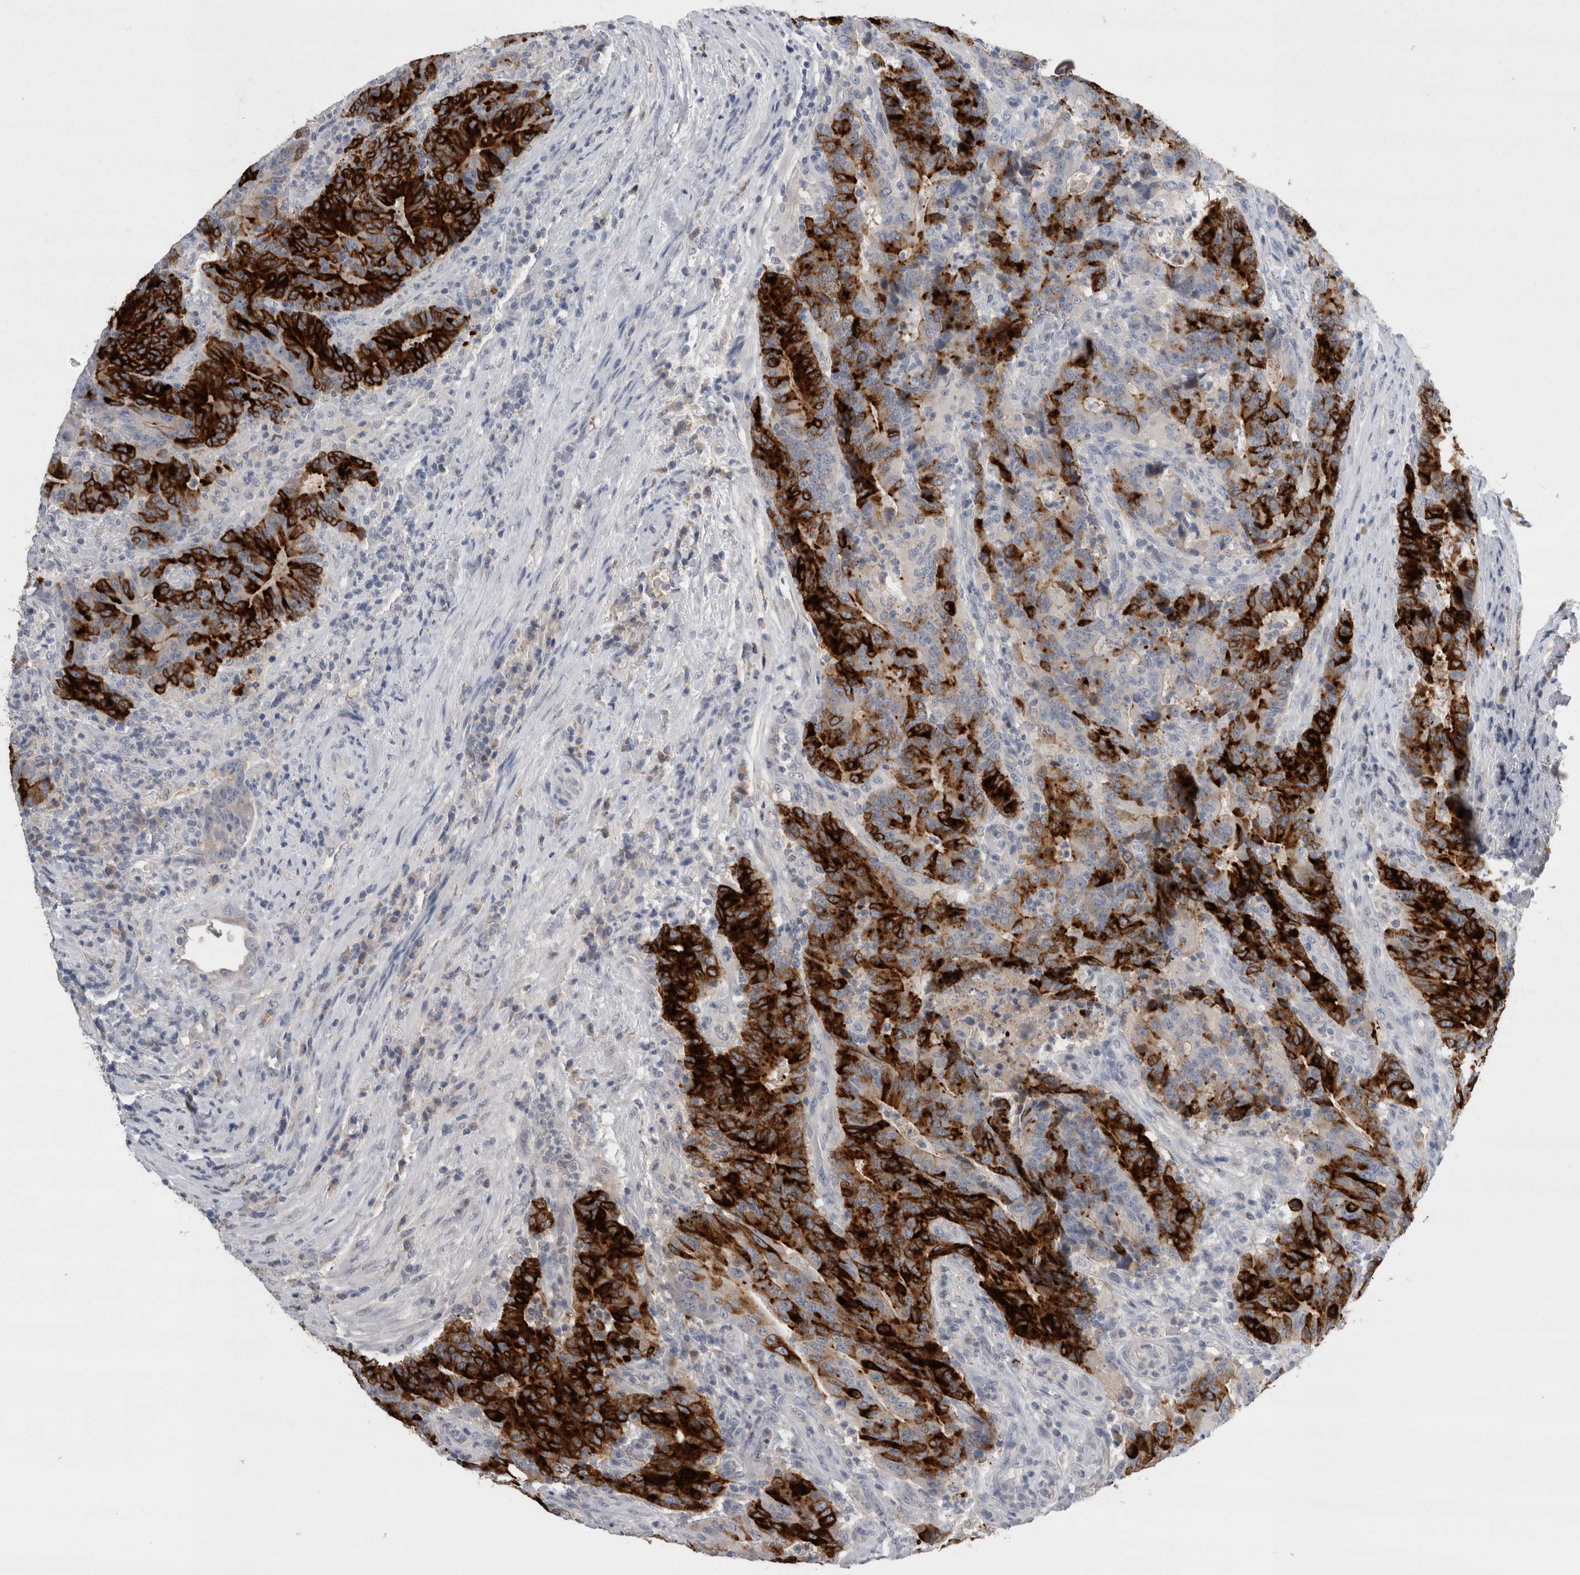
{"staining": {"intensity": "strong", "quantity": ">75%", "location": "cytoplasmic/membranous"}, "tissue": "colorectal cancer", "cell_type": "Tumor cells", "image_type": "cancer", "snomed": [{"axis": "morphology", "description": "Normal tissue, NOS"}, {"axis": "morphology", "description": "Adenocarcinoma, NOS"}, {"axis": "topography", "description": "Colon"}], "caption": "Human adenocarcinoma (colorectal) stained with a protein marker shows strong staining in tumor cells.", "gene": "REG1A", "patient": {"sex": "female", "age": 75}}